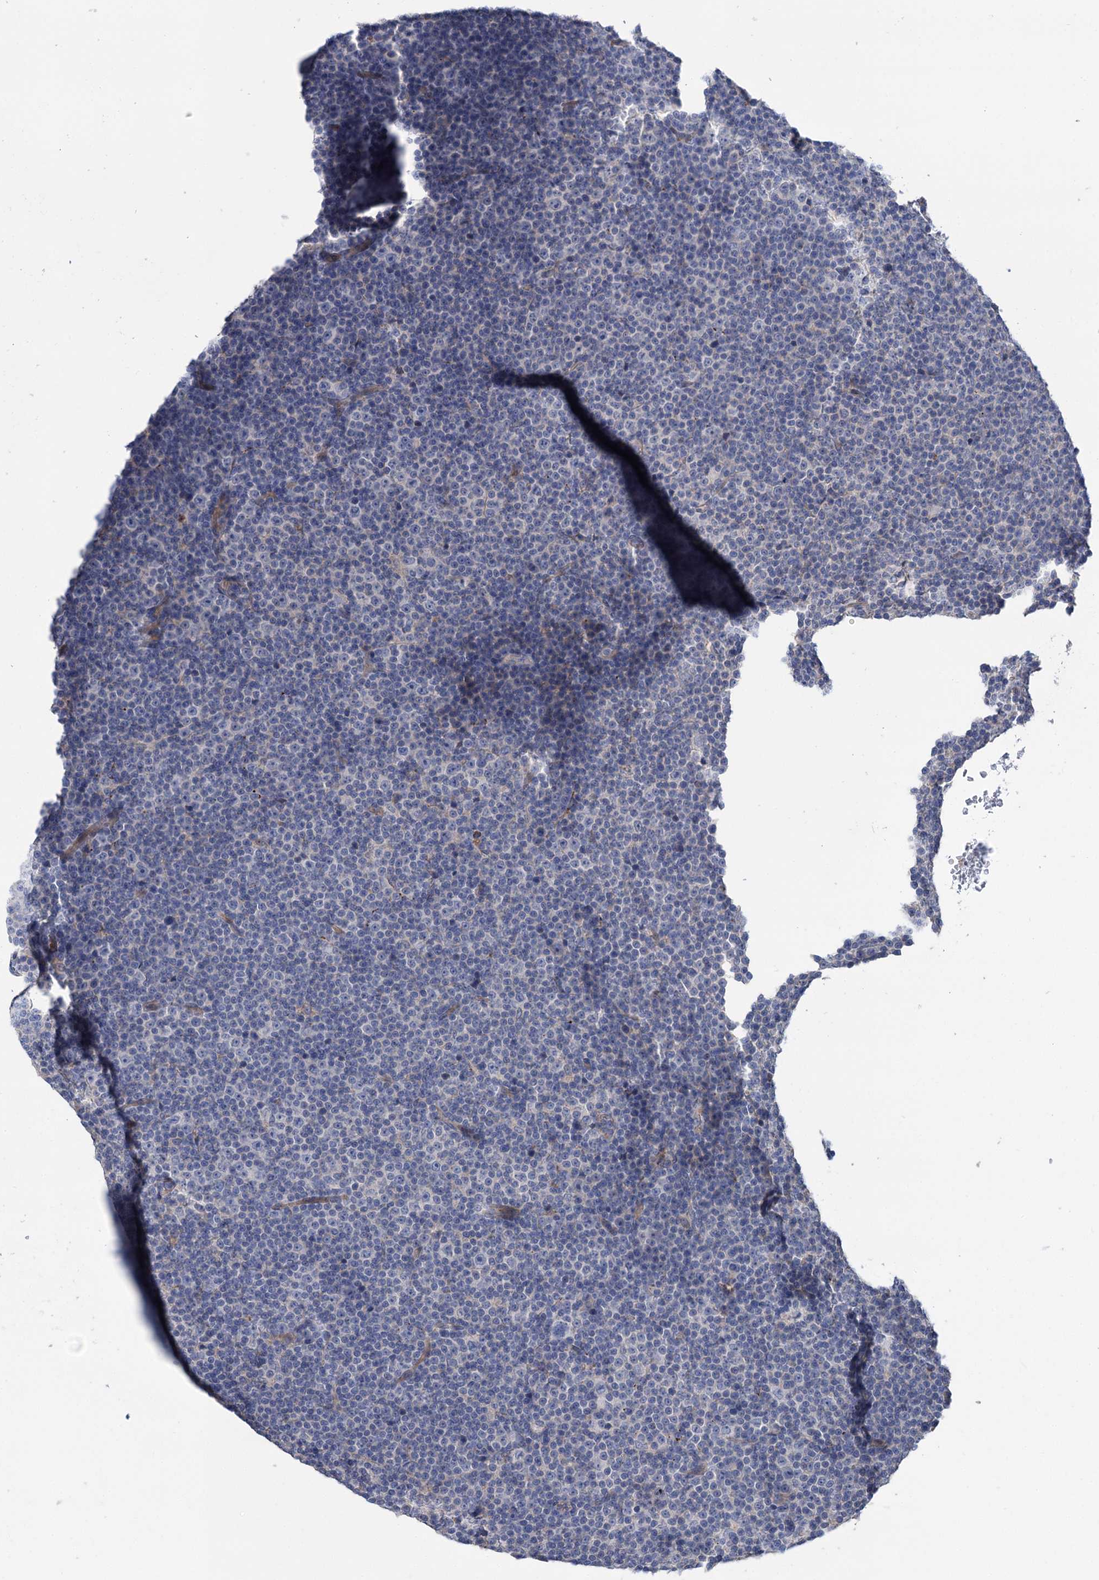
{"staining": {"intensity": "negative", "quantity": "none", "location": "none"}, "tissue": "lymphoma", "cell_type": "Tumor cells", "image_type": "cancer", "snomed": [{"axis": "morphology", "description": "Malignant lymphoma, non-Hodgkin's type, Low grade"}, {"axis": "topography", "description": "Lymph node"}], "caption": "Human malignant lymphoma, non-Hodgkin's type (low-grade) stained for a protein using immunohistochemistry displays no expression in tumor cells.", "gene": "PPP1R32", "patient": {"sex": "female", "age": 67}}